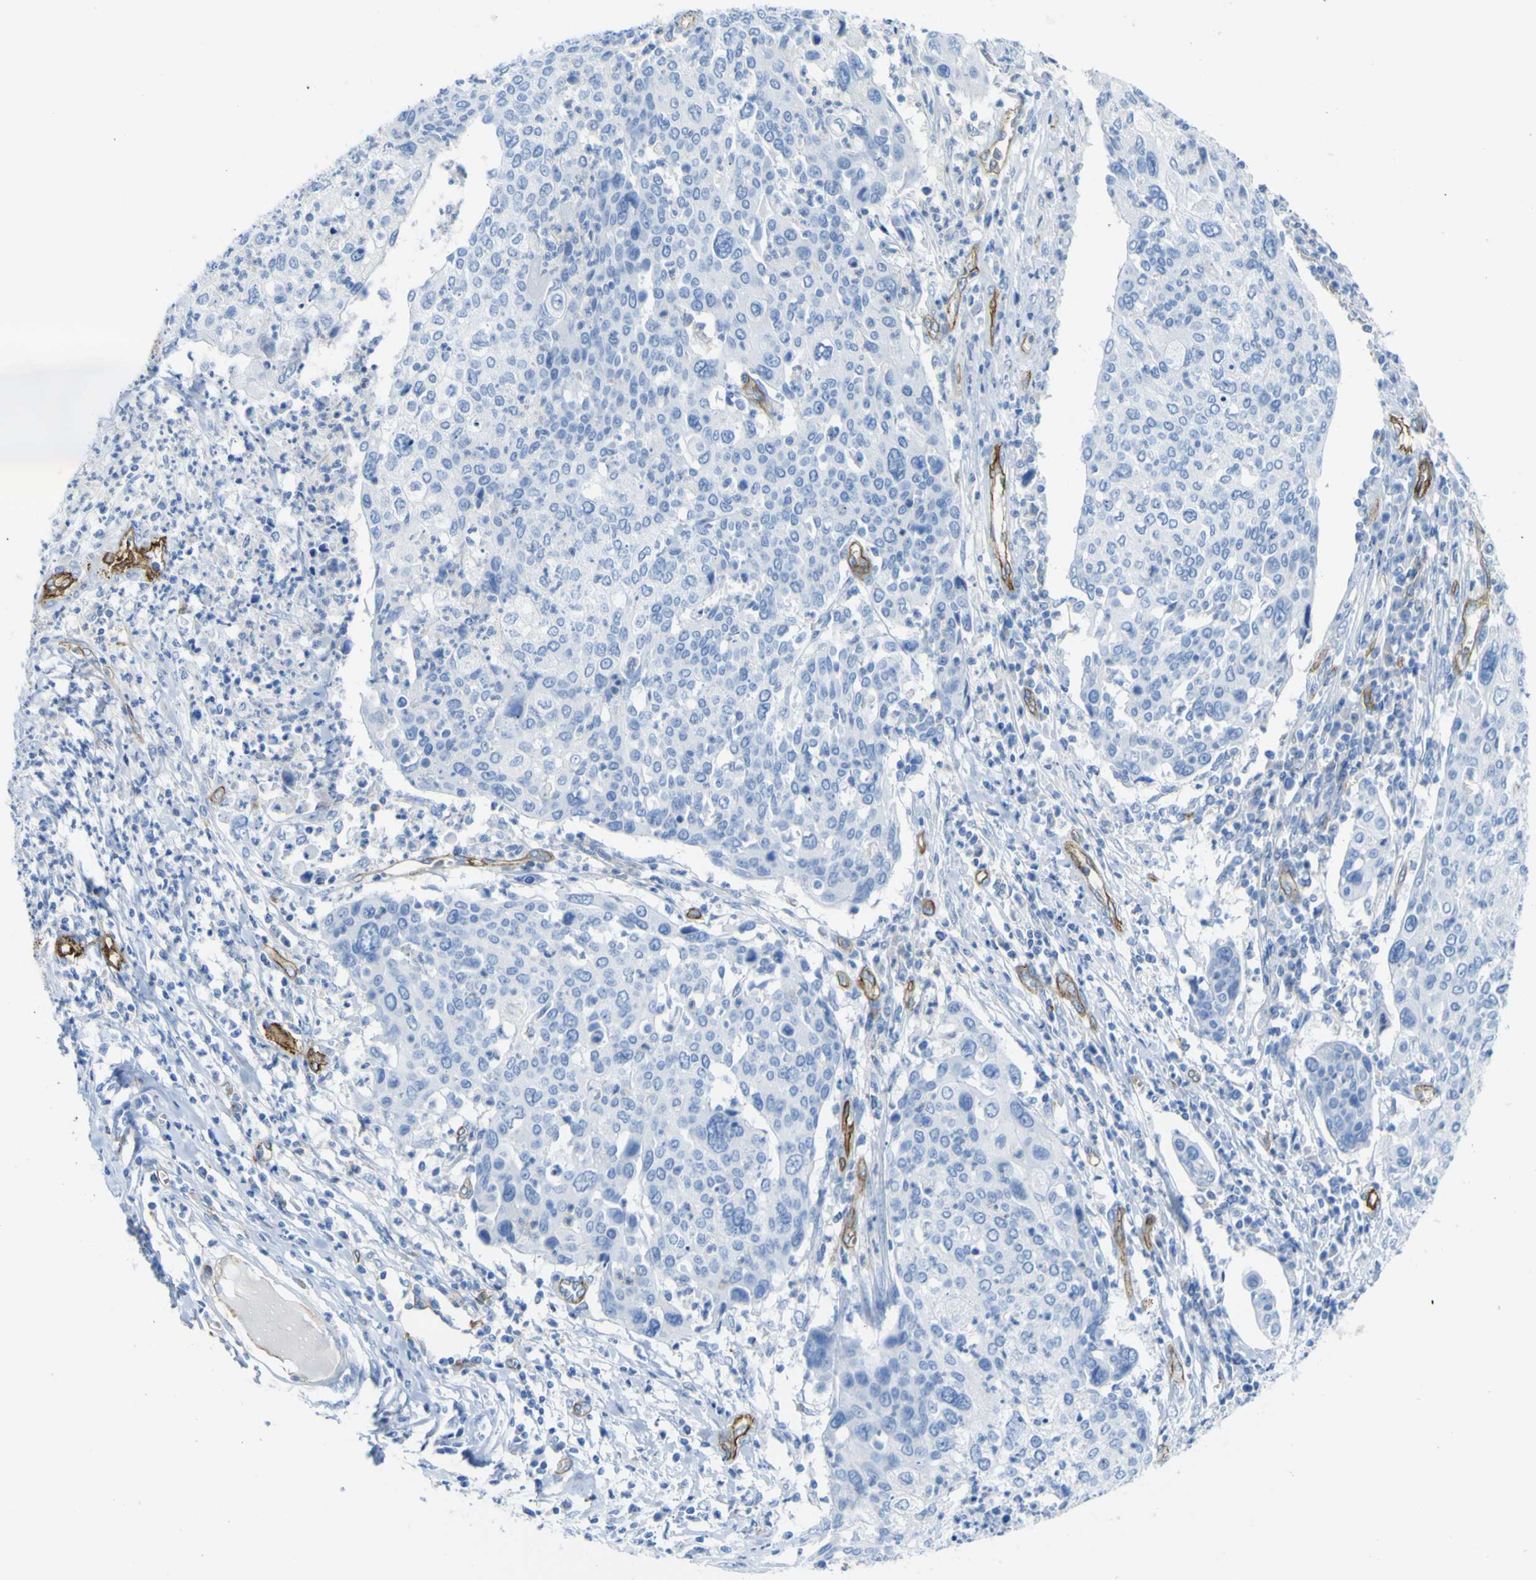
{"staining": {"intensity": "negative", "quantity": "none", "location": "none"}, "tissue": "cervical cancer", "cell_type": "Tumor cells", "image_type": "cancer", "snomed": [{"axis": "morphology", "description": "Squamous cell carcinoma, NOS"}, {"axis": "topography", "description": "Cervix"}], "caption": "A photomicrograph of human cervical cancer (squamous cell carcinoma) is negative for staining in tumor cells.", "gene": "CD93", "patient": {"sex": "female", "age": 40}}